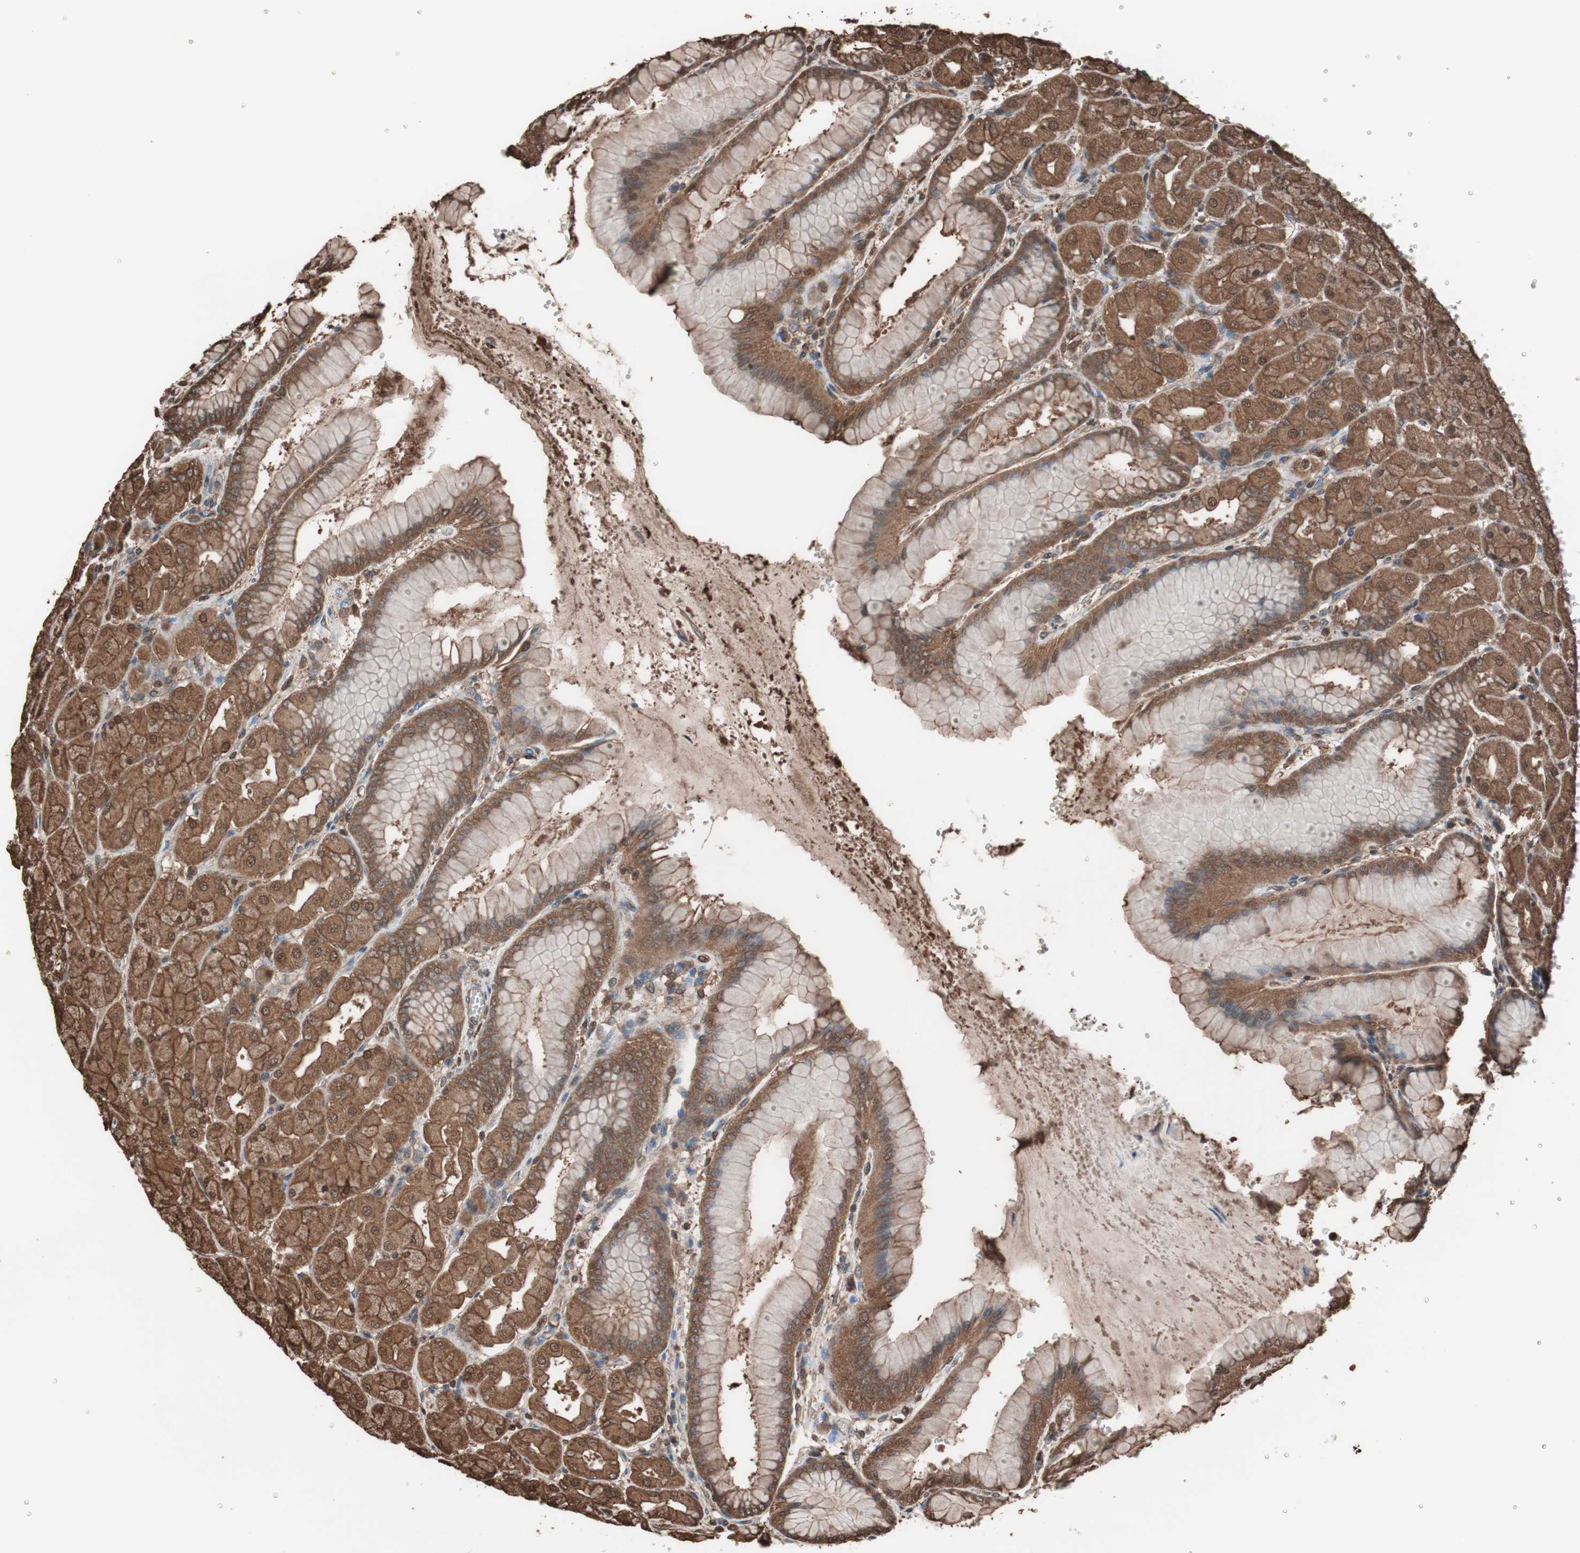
{"staining": {"intensity": "strong", "quantity": ">75%", "location": "cytoplasmic/membranous,nuclear"}, "tissue": "stomach", "cell_type": "Glandular cells", "image_type": "normal", "snomed": [{"axis": "morphology", "description": "Normal tissue, NOS"}, {"axis": "topography", "description": "Stomach, upper"}], "caption": "Unremarkable stomach exhibits strong cytoplasmic/membranous,nuclear staining in approximately >75% of glandular cells, visualized by immunohistochemistry.", "gene": "CALM2", "patient": {"sex": "female", "age": 56}}